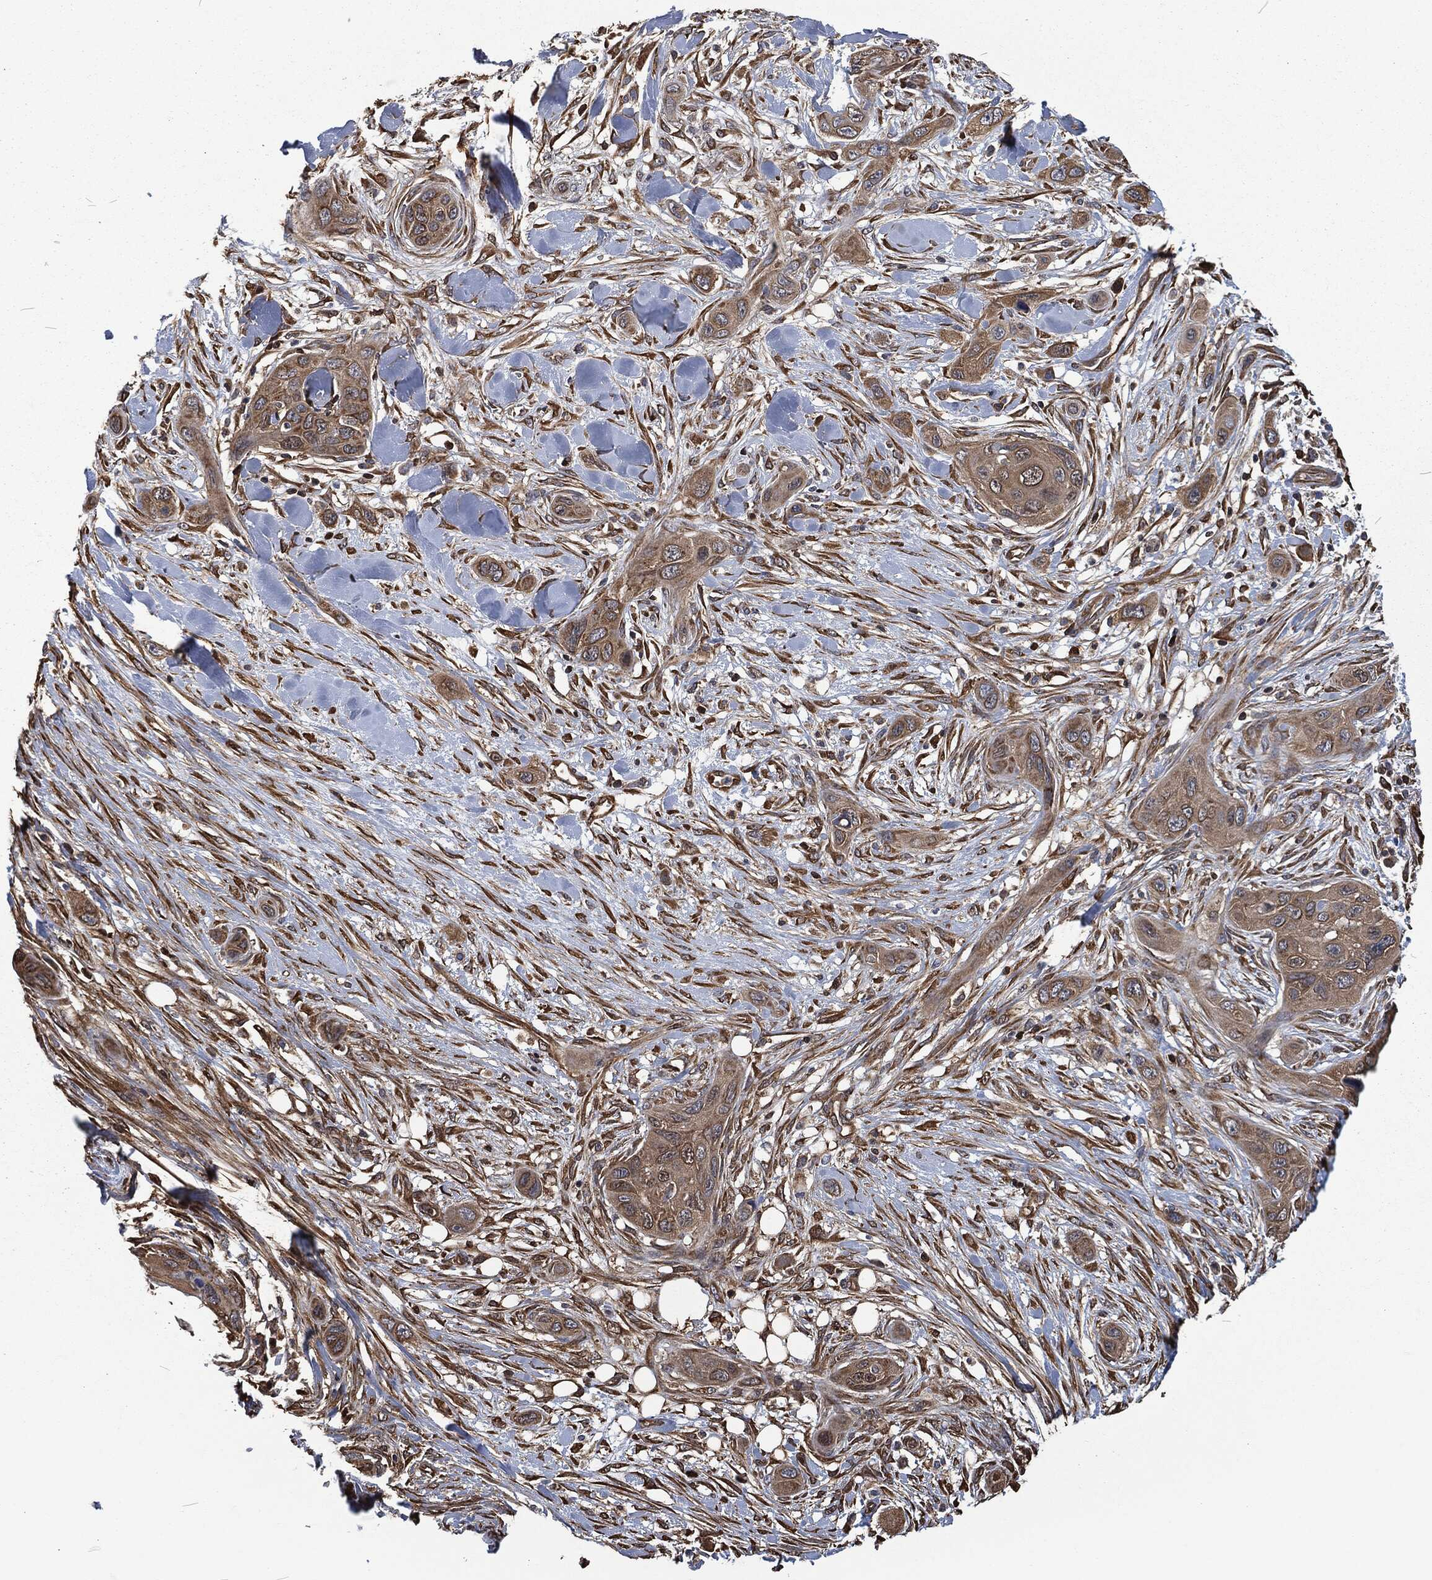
{"staining": {"intensity": "weak", "quantity": ">75%", "location": "cytoplasmic/membranous"}, "tissue": "skin cancer", "cell_type": "Tumor cells", "image_type": "cancer", "snomed": [{"axis": "morphology", "description": "Squamous cell carcinoma, NOS"}, {"axis": "topography", "description": "Skin"}], "caption": "The micrograph reveals a brown stain indicating the presence of a protein in the cytoplasmic/membranous of tumor cells in squamous cell carcinoma (skin).", "gene": "PRDX4", "patient": {"sex": "male", "age": 78}}